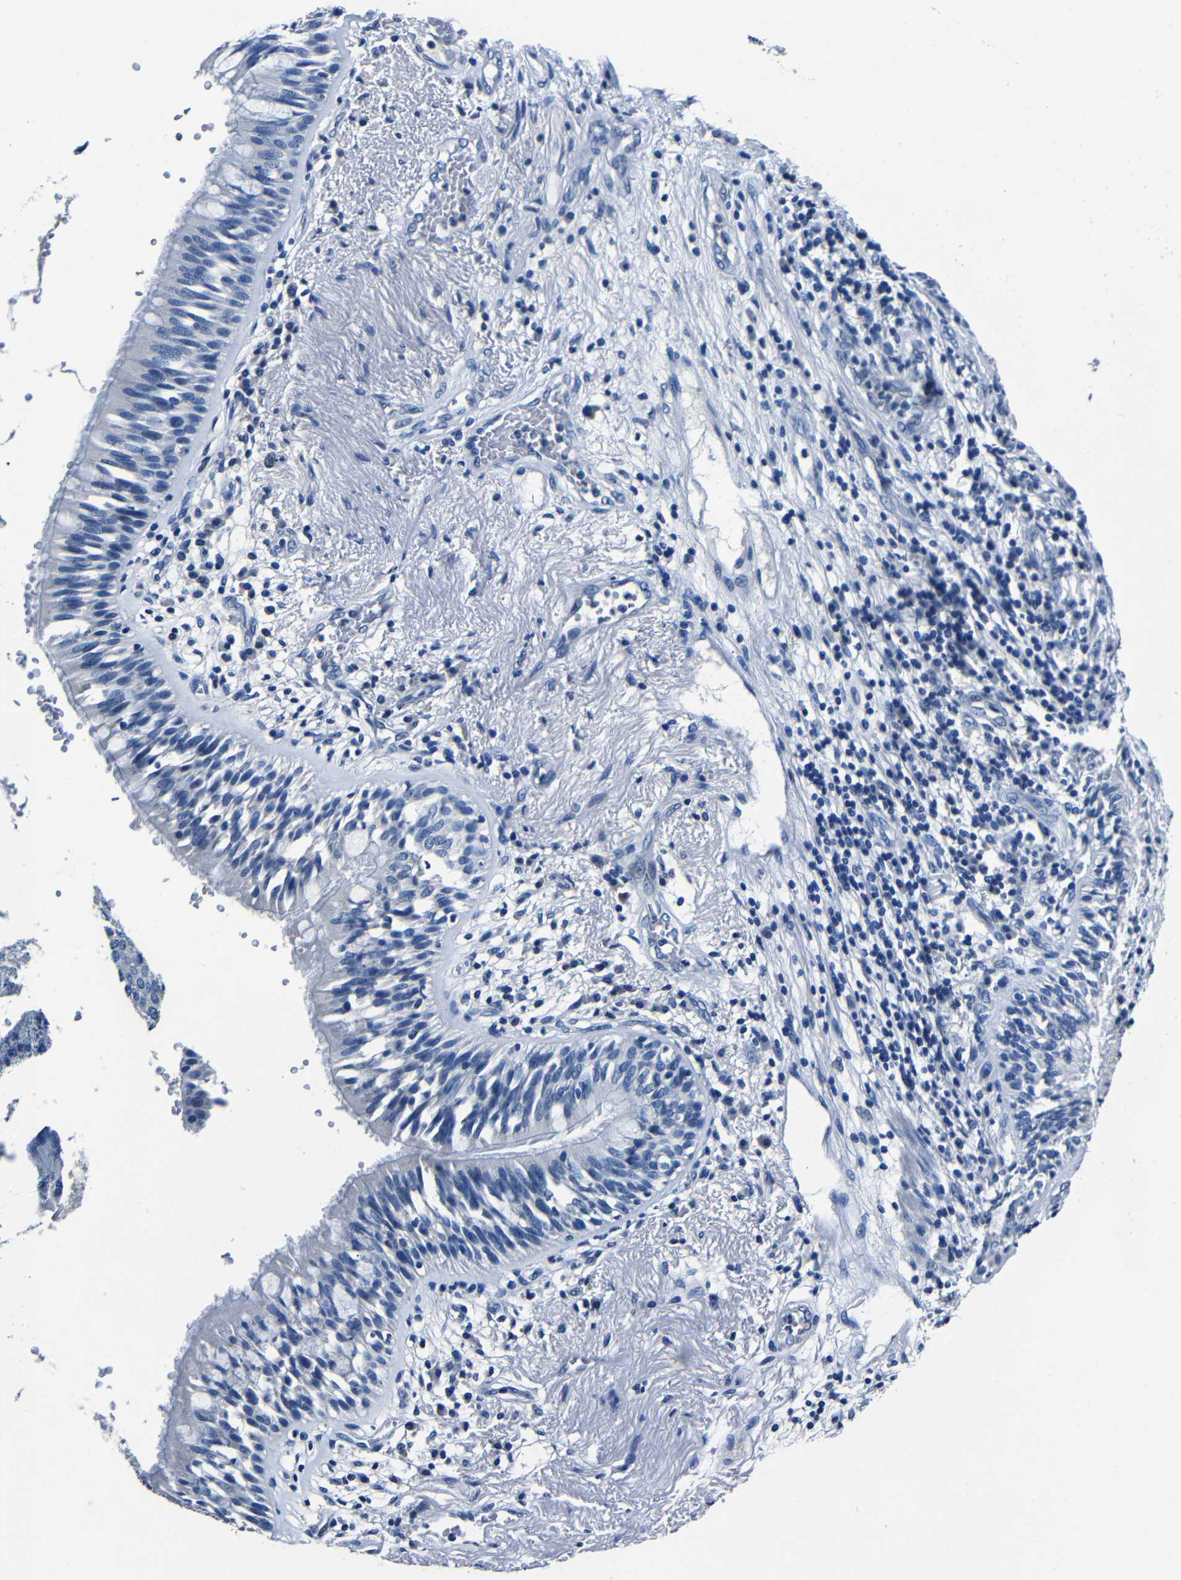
{"staining": {"intensity": "negative", "quantity": "none", "location": "none"}, "tissue": "bronchus", "cell_type": "Respiratory epithelial cells", "image_type": "normal", "snomed": [{"axis": "morphology", "description": "Normal tissue, NOS"}, {"axis": "morphology", "description": "Adenocarcinoma, NOS"}, {"axis": "morphology", "description": "Adenocarcinoma, metastatic, NOS"}, {"axis": "topography", "description": "Lymph node"}, {"axis": "topography", "description": "Bronchus"}, {"axis": "topography", "description": "Lung"}], "caption": "Immunohistochemistry image of normal bronchus: human bronchus stained with DAB (3,3'-diaminobenzidine) displays no significant protein expression in respiratory epithelial cells. Nuclei are stained in blue.", "gene": "NCMAP", "patient": {"sex": "female", "age": 54}}